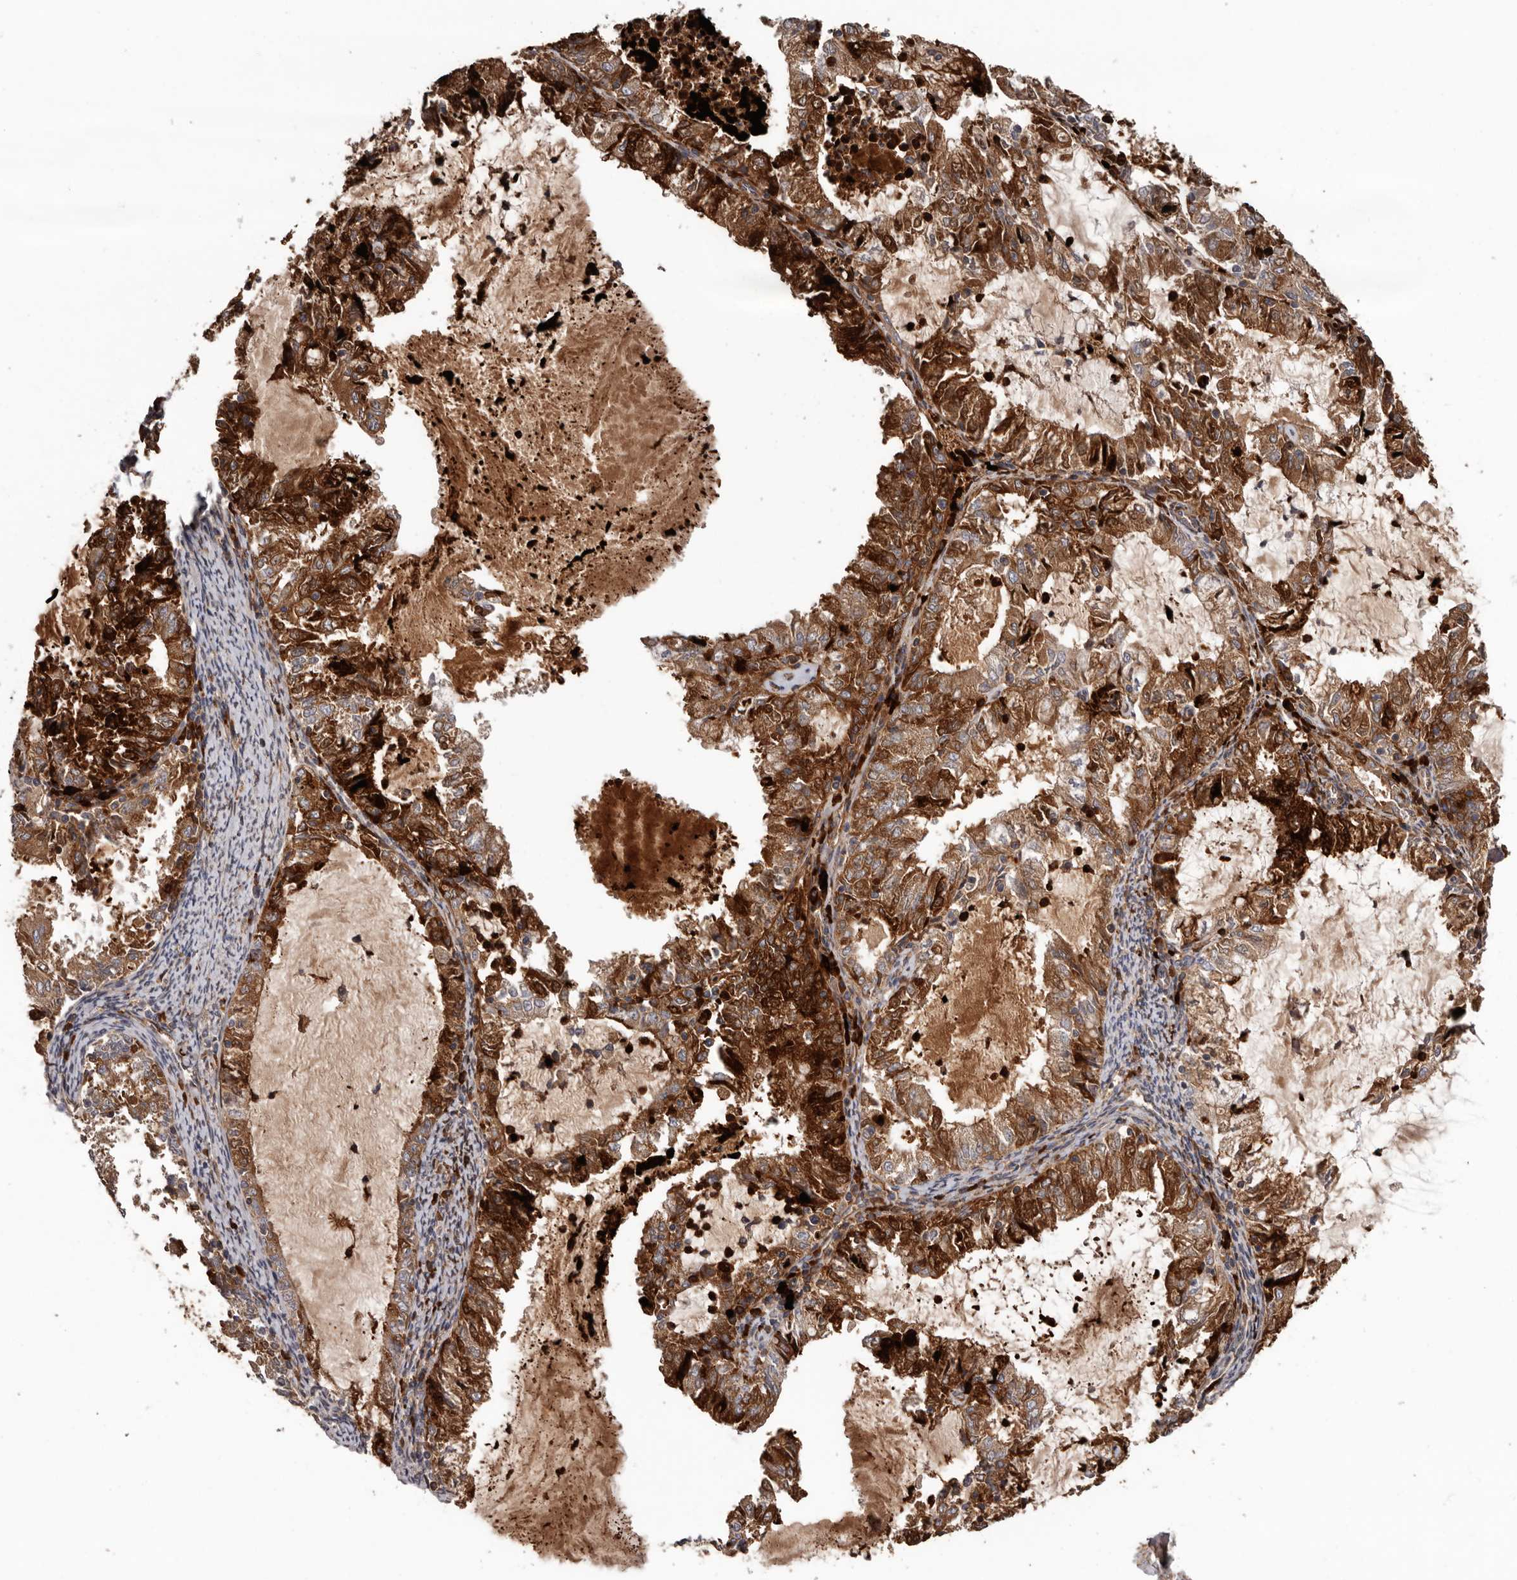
{"staining": {"intensity": "moderate", "quantity": ">75%", "location": "cytoplasmic/membranous"}, "tissue": "endometrial cancer", "cell_type": "Tumor cells", "image_type": "cancer", "snomed": [{"axis": "morphology", "description": "Adenocarcinoma, NOS"}, {"axis": "topography", "description": "Endometrium"}], "caption": "A brown stain labels moderate cytoplasmic/membranous positivity of a protein in human endometrial cancer (adenocarcinoma) tumor cells.", "gene": "ARHGEF5", "patient": {"sex": "female", "age": 57}}